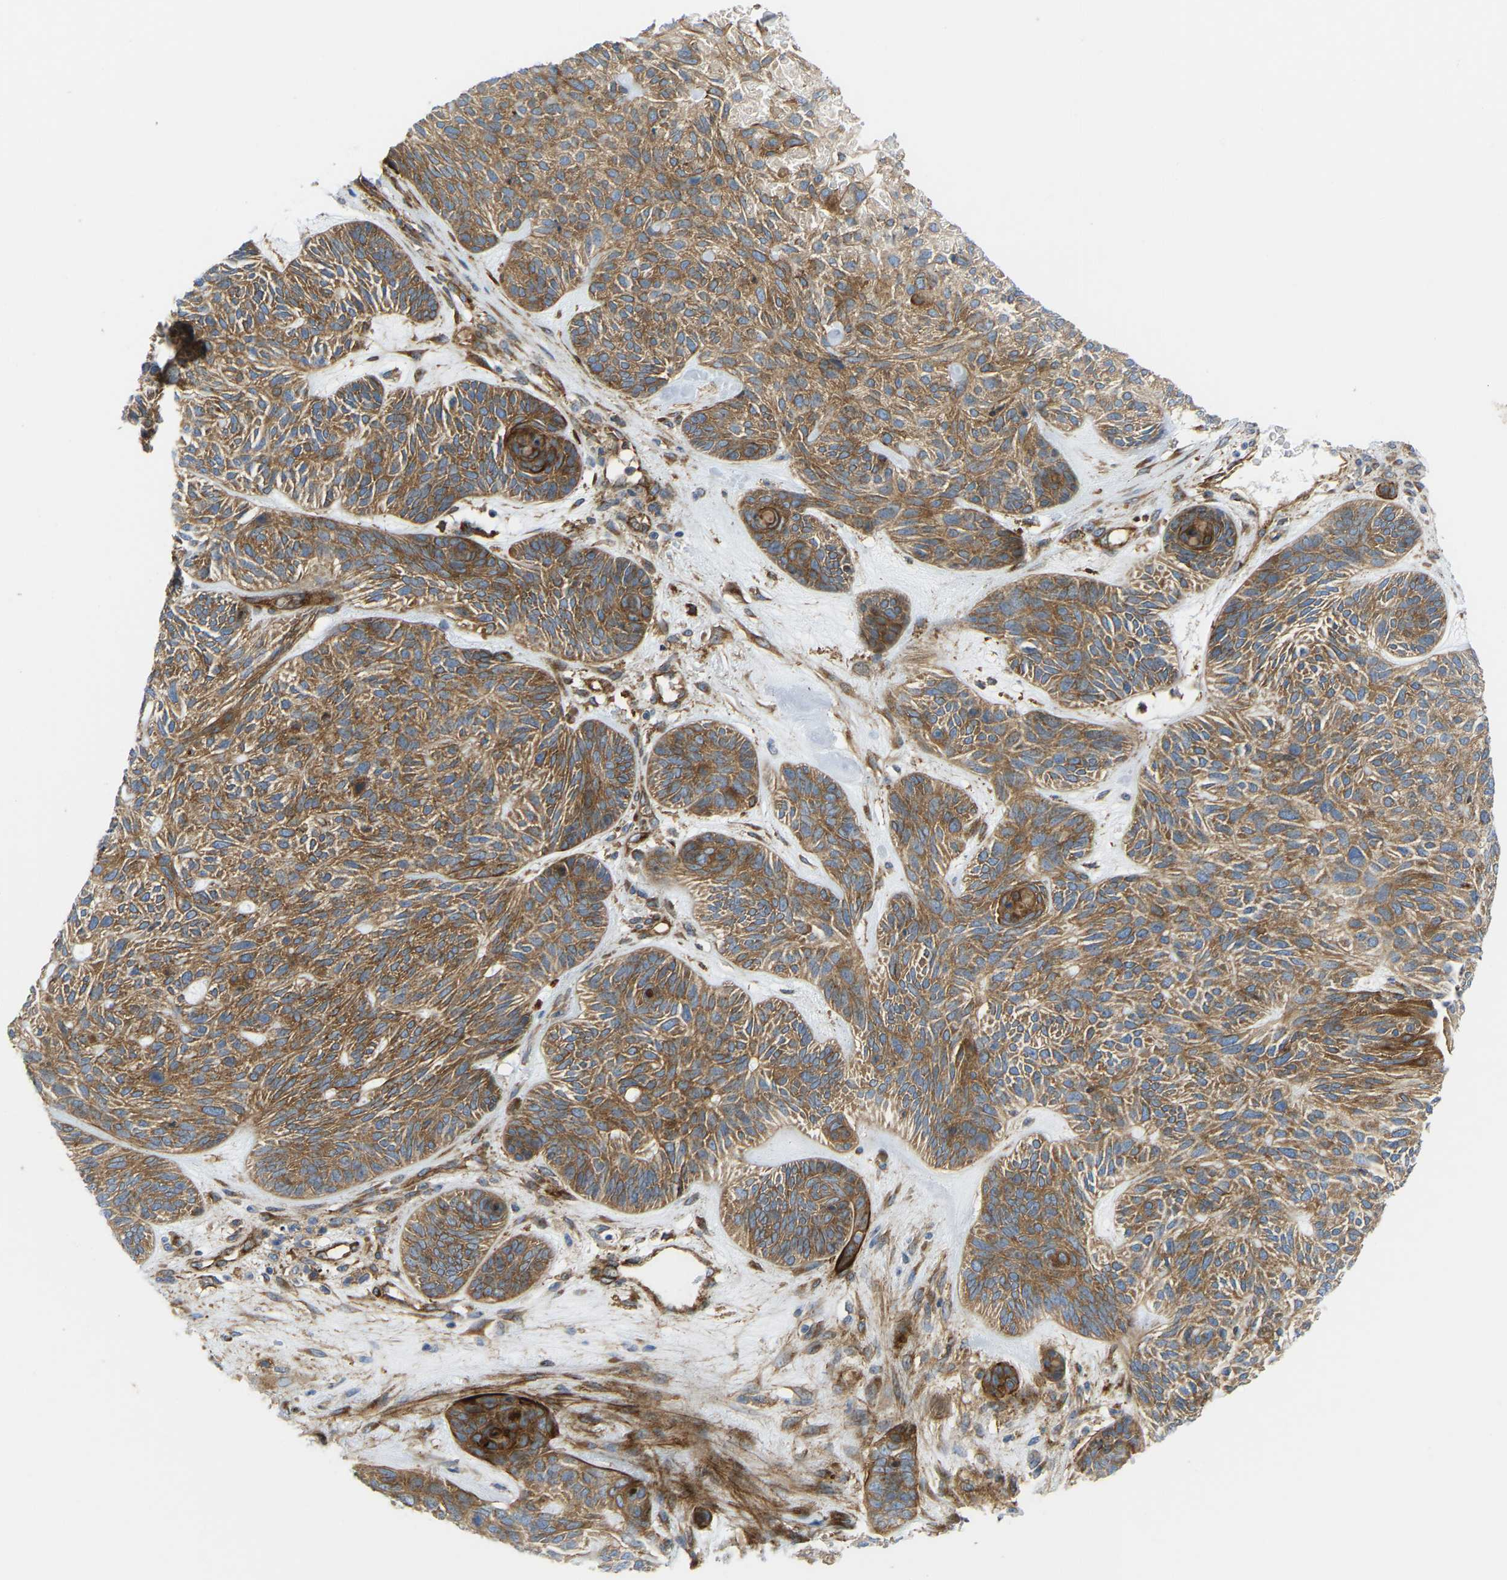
{"staining": {"intensity": "moderate", "quantity": ">75%", "location": "cytoplasmic/membranous"}, "tissue": "skin cancer", "cell_type": "Tumor cells", "image_type": "cancer", "snomed": [{"axis": "morphology", "description": "Basal cell carcinoma"}, {"axis": "topography", "description": "Skin"}], "caption": "There is medium levels of moderate cytoplasmic/membranous positivity in tumor cells of basal cell carcinoma (skin), as demonstrated by immunohistochemical staining (brown color).", "gene": "PICALM", "patient": {"sex": "male", "age": 55}}